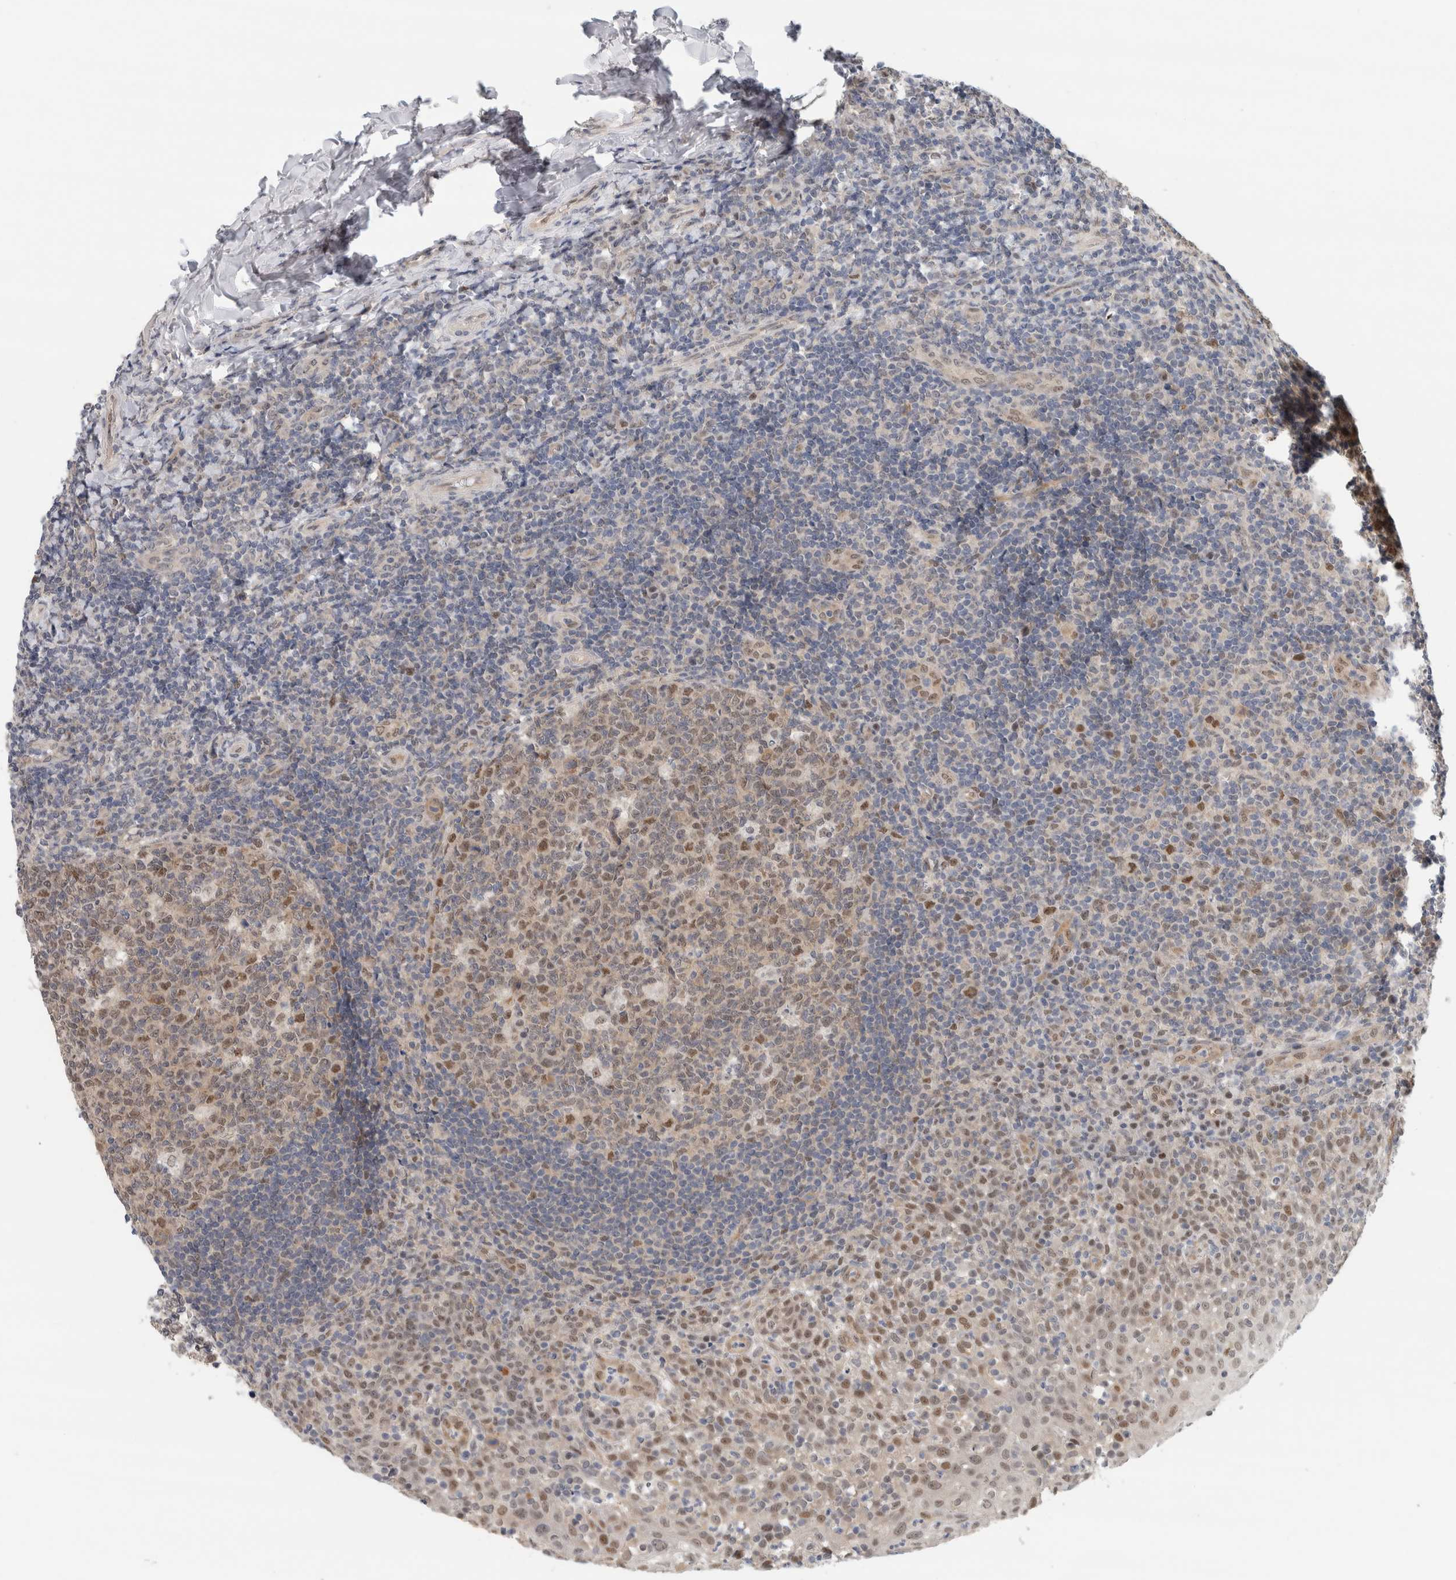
{"staining": {"intensity": "moderate", "quantity": "25%-75%", "location": "nuclear"}, "tissue": "tonsil", "cell_type": "Germinal center cells", "image_type": "normal", "snomed": [{"axis": "morphology", "description": "Normal tissue, NOS"}, {"axis": "topography", "description": "Tonsil"}], "caption": "Benign tonsil was stained to show a protein in brown. There is medium levels of moderate nuclear expression in about 25%-75% of germinal center cells.", "gene": "EIF4G3", "patient": {"sex": "female", "age": 19}}